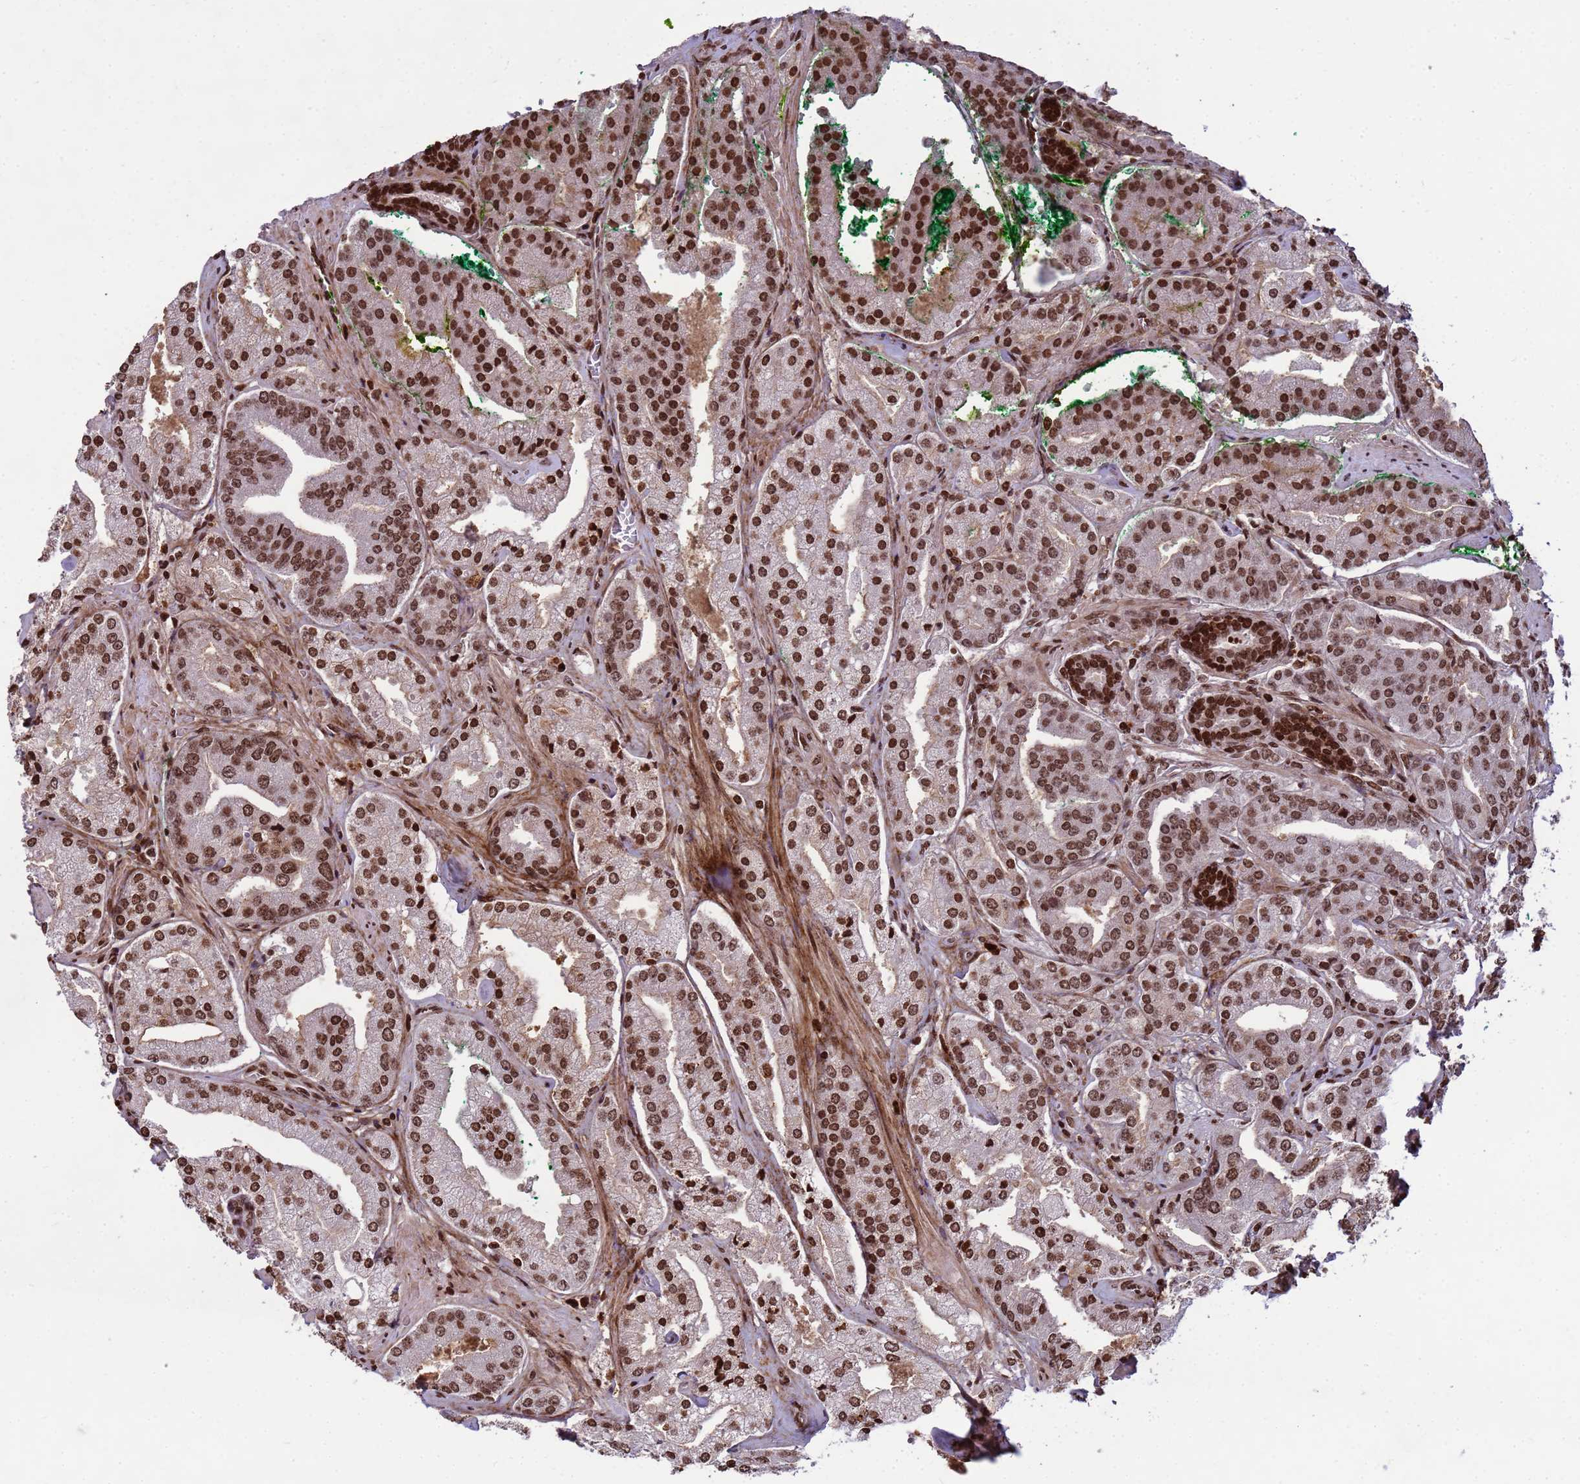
{"staining": {"intensity": "strong", "quantity": ">75%", "location": "nuclear"}, "tissue": "prostate cancer", "cell_type": "Tumor cells", "image_type": "cancer", "snomed": [{"axis": "morphology", "description": "Adenocarcinoma, High grade"}, {"axis": "topography", "description": "Prostate"}], "caption": "This is a photomicrograph of IHC staining of prostate high-grade adenocarcinoma, which shows strong staining in the nuclear of tumor cells.", "gene": "H3-3B", "patient": {"sex": "male", "age": 63}}